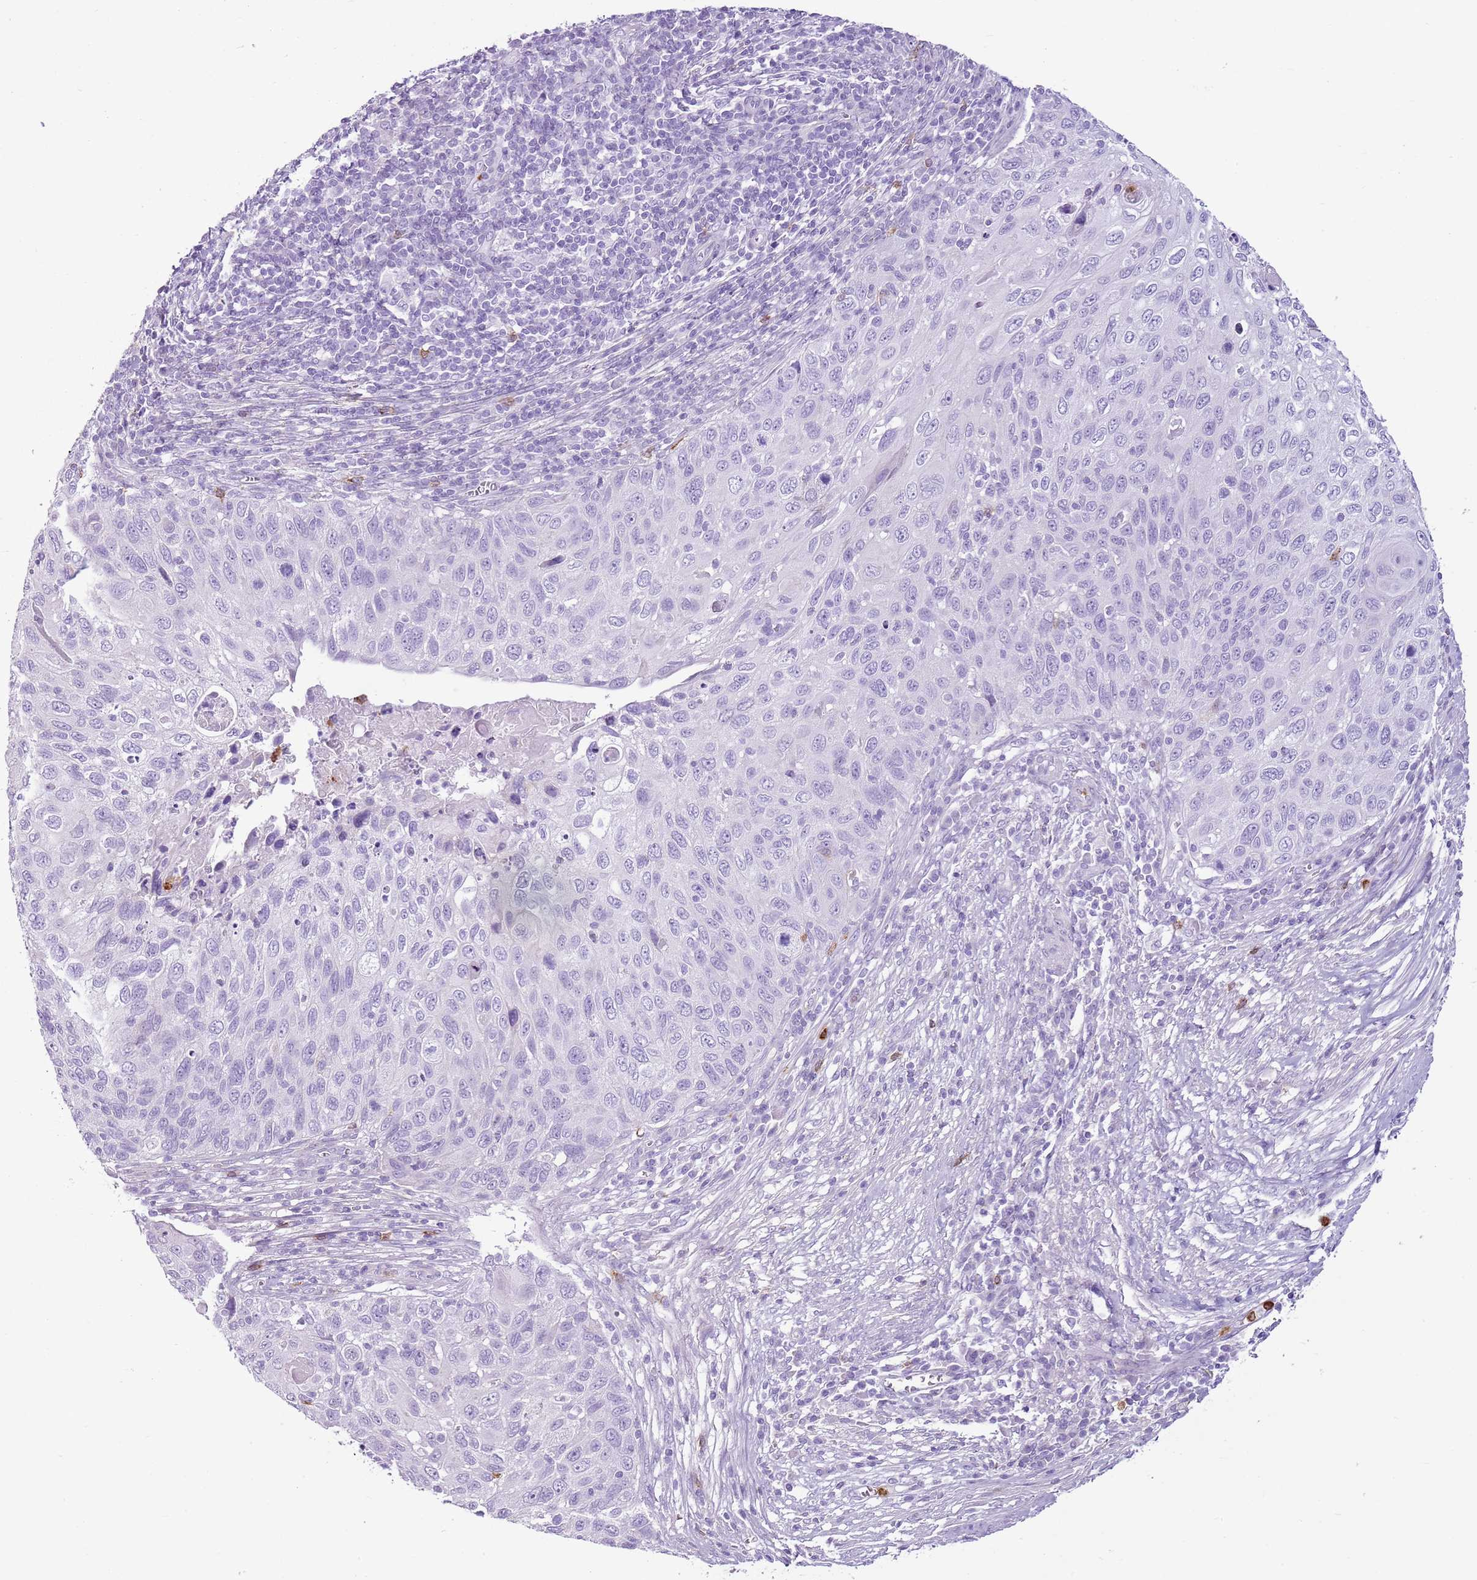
{"staining": {"intensity": "negative", "quantity": "none", "location": "none"}, "tissue": "cervical cancer", "cell_type": "Tumor cells", "image_type": "cancer", "snomed": [{"axis": "morphology", "description": "Squamous cell carcinoma, NOS"}, {"axis": "topography", "description": "Cervix"}], "caption": "IHC of human cervical squamous cell carcinoma reveals no expression in tumor cells.", "gene": "CD177", "patient": {"sex": "female", "age": 70}}